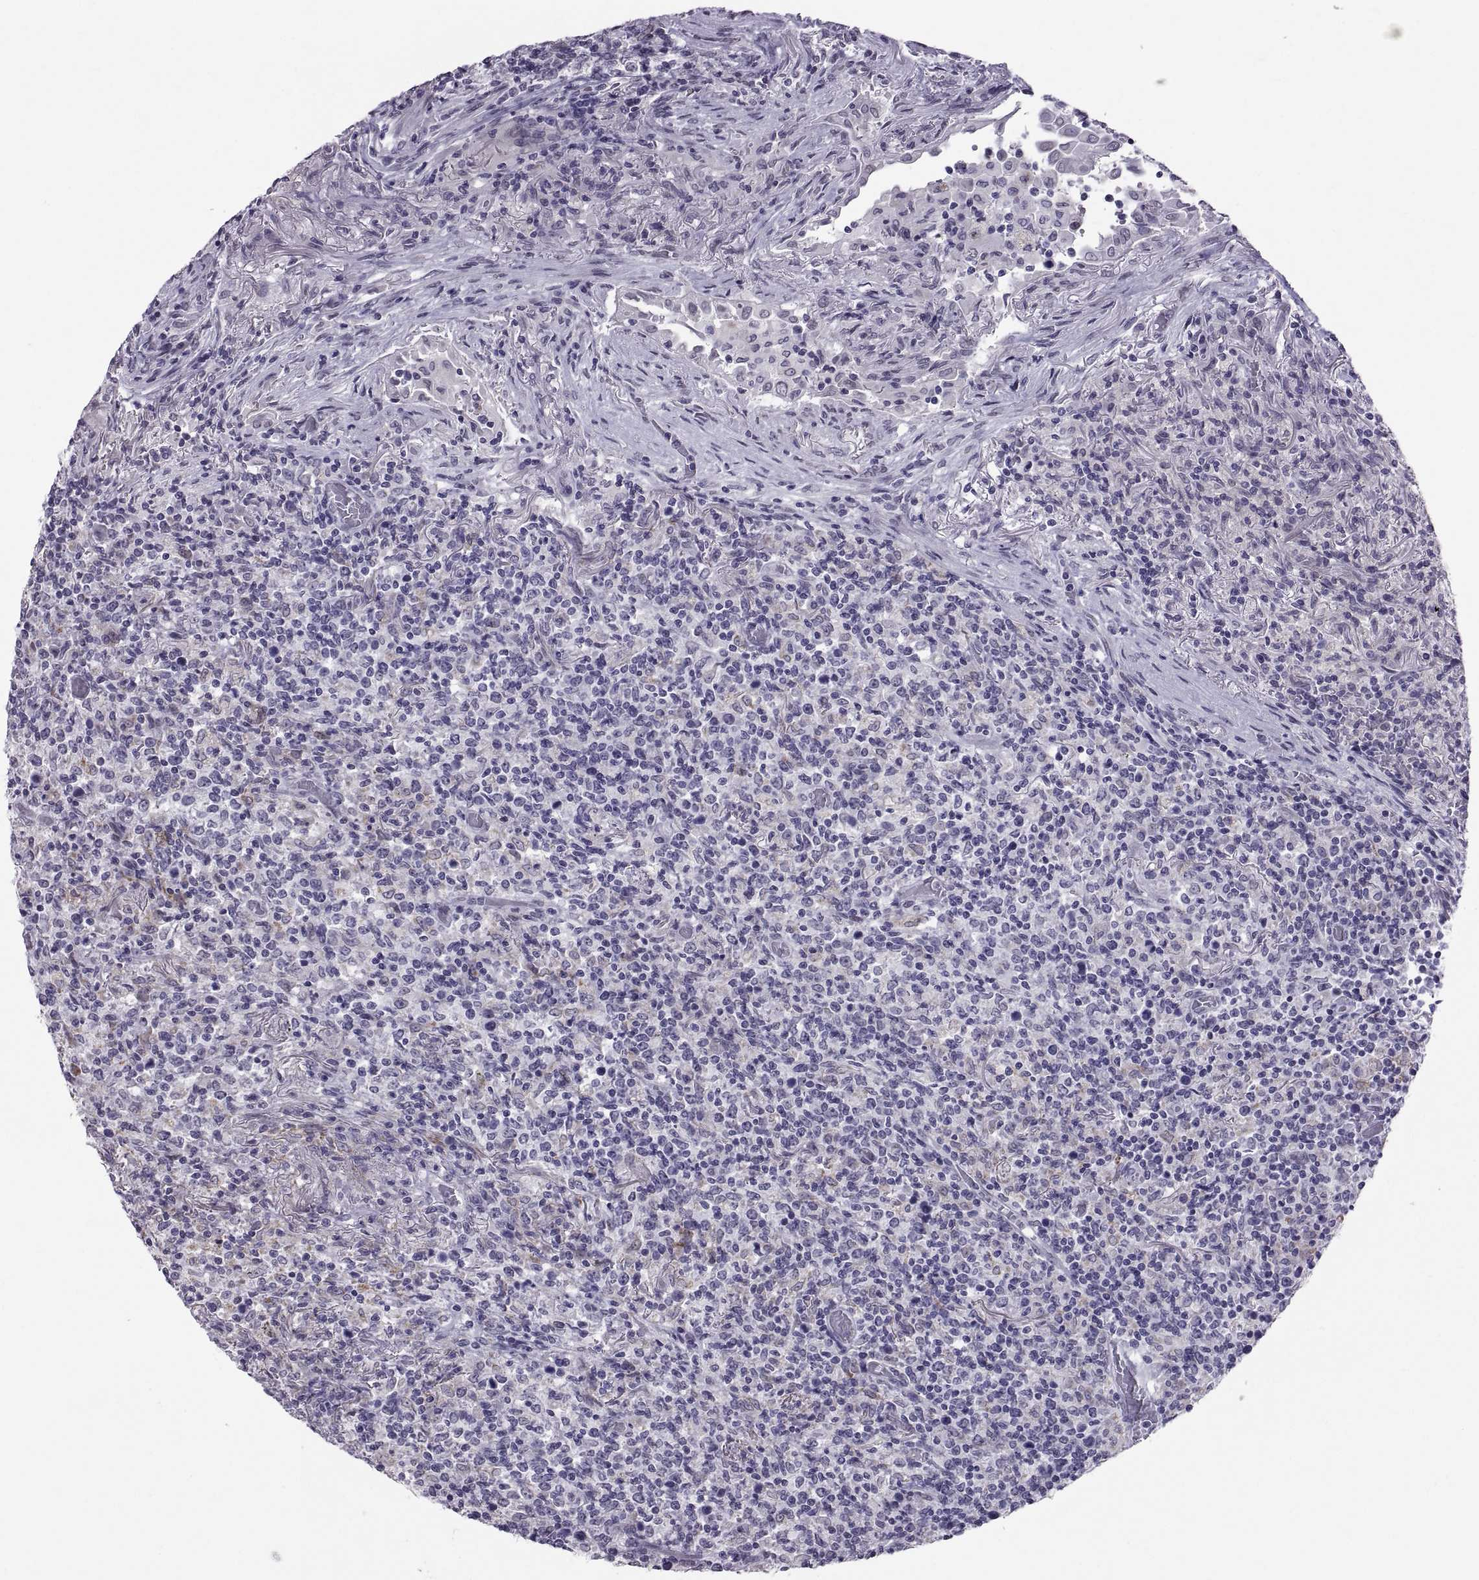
{"staining": {"intensity": "negative", "quantity": "none", "location": "none"}, "tissue": "lymphoma", "cell_type": "Tumor cells", "image_type": "cancer", "snomed": [{"axis": "morphology", "description": "Malignant lymphoma, non-Hodgkin's type, High grade"}, {"axis": "topography", "description": "Lung"}], "caption": "Tumor cells show no significant expression in lymphoma.", "gene": "KRT77", "patient": {"sex": "male", "age": 79}}